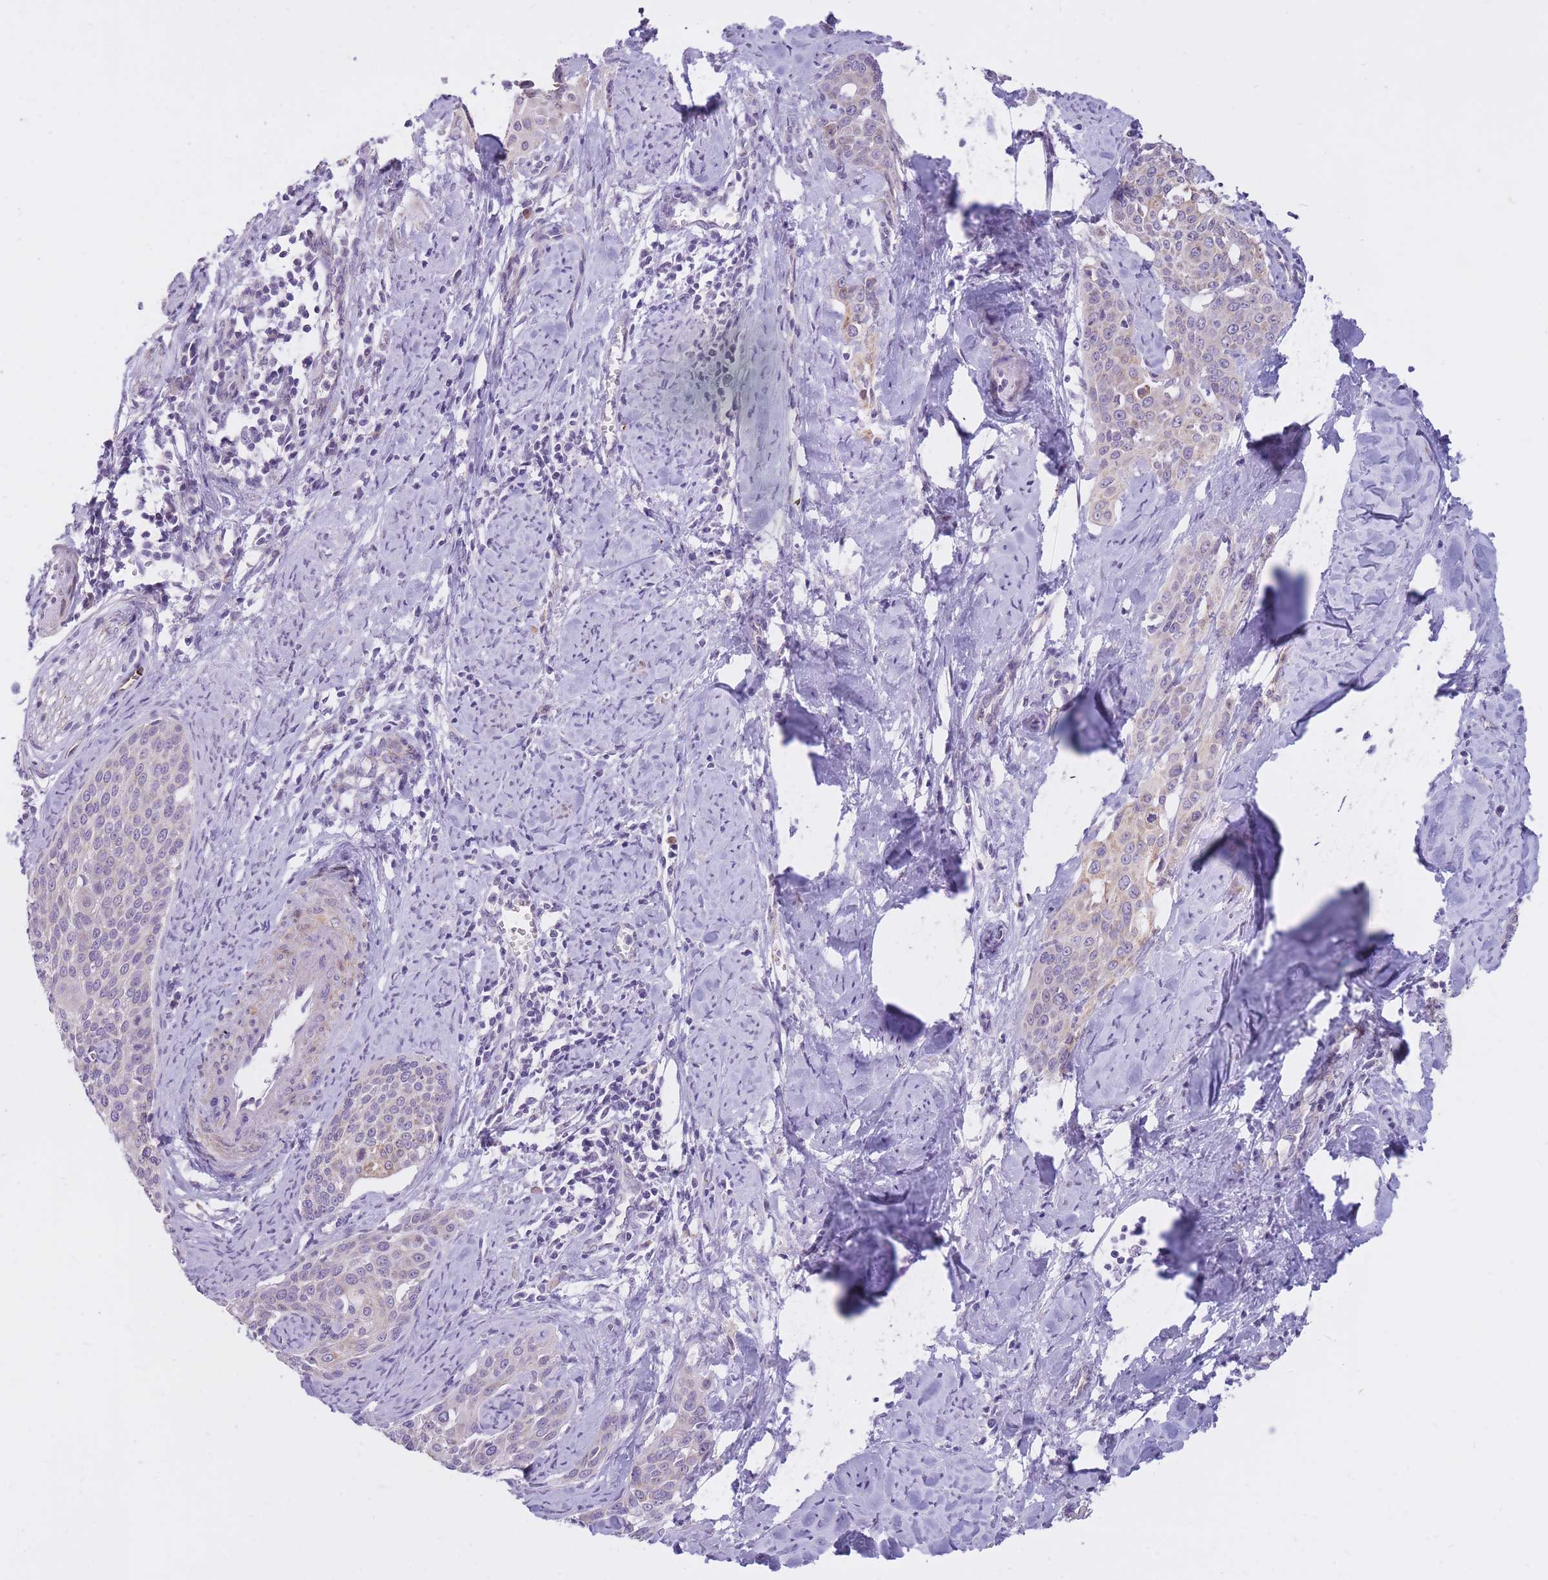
{"staining": {"intensity": "negative", "quantity": "none", "location": "none"}, "tissue": "cervical cancer", "cell_type": "Tumor cells", "image_type": "cancer", "snomed": [{"axis": "morphology", "description": "Squamous cell carcinoma, NOS"}, {"axis": "topography", "description": "Cervix"}], "caption": "IHC of human cervical squamous cell carcinoma displays no positivity in tumor cells. Nuclei are stained in blue.", "gene": "RNF170", "patient": {"sex": "female", "age": 44}}